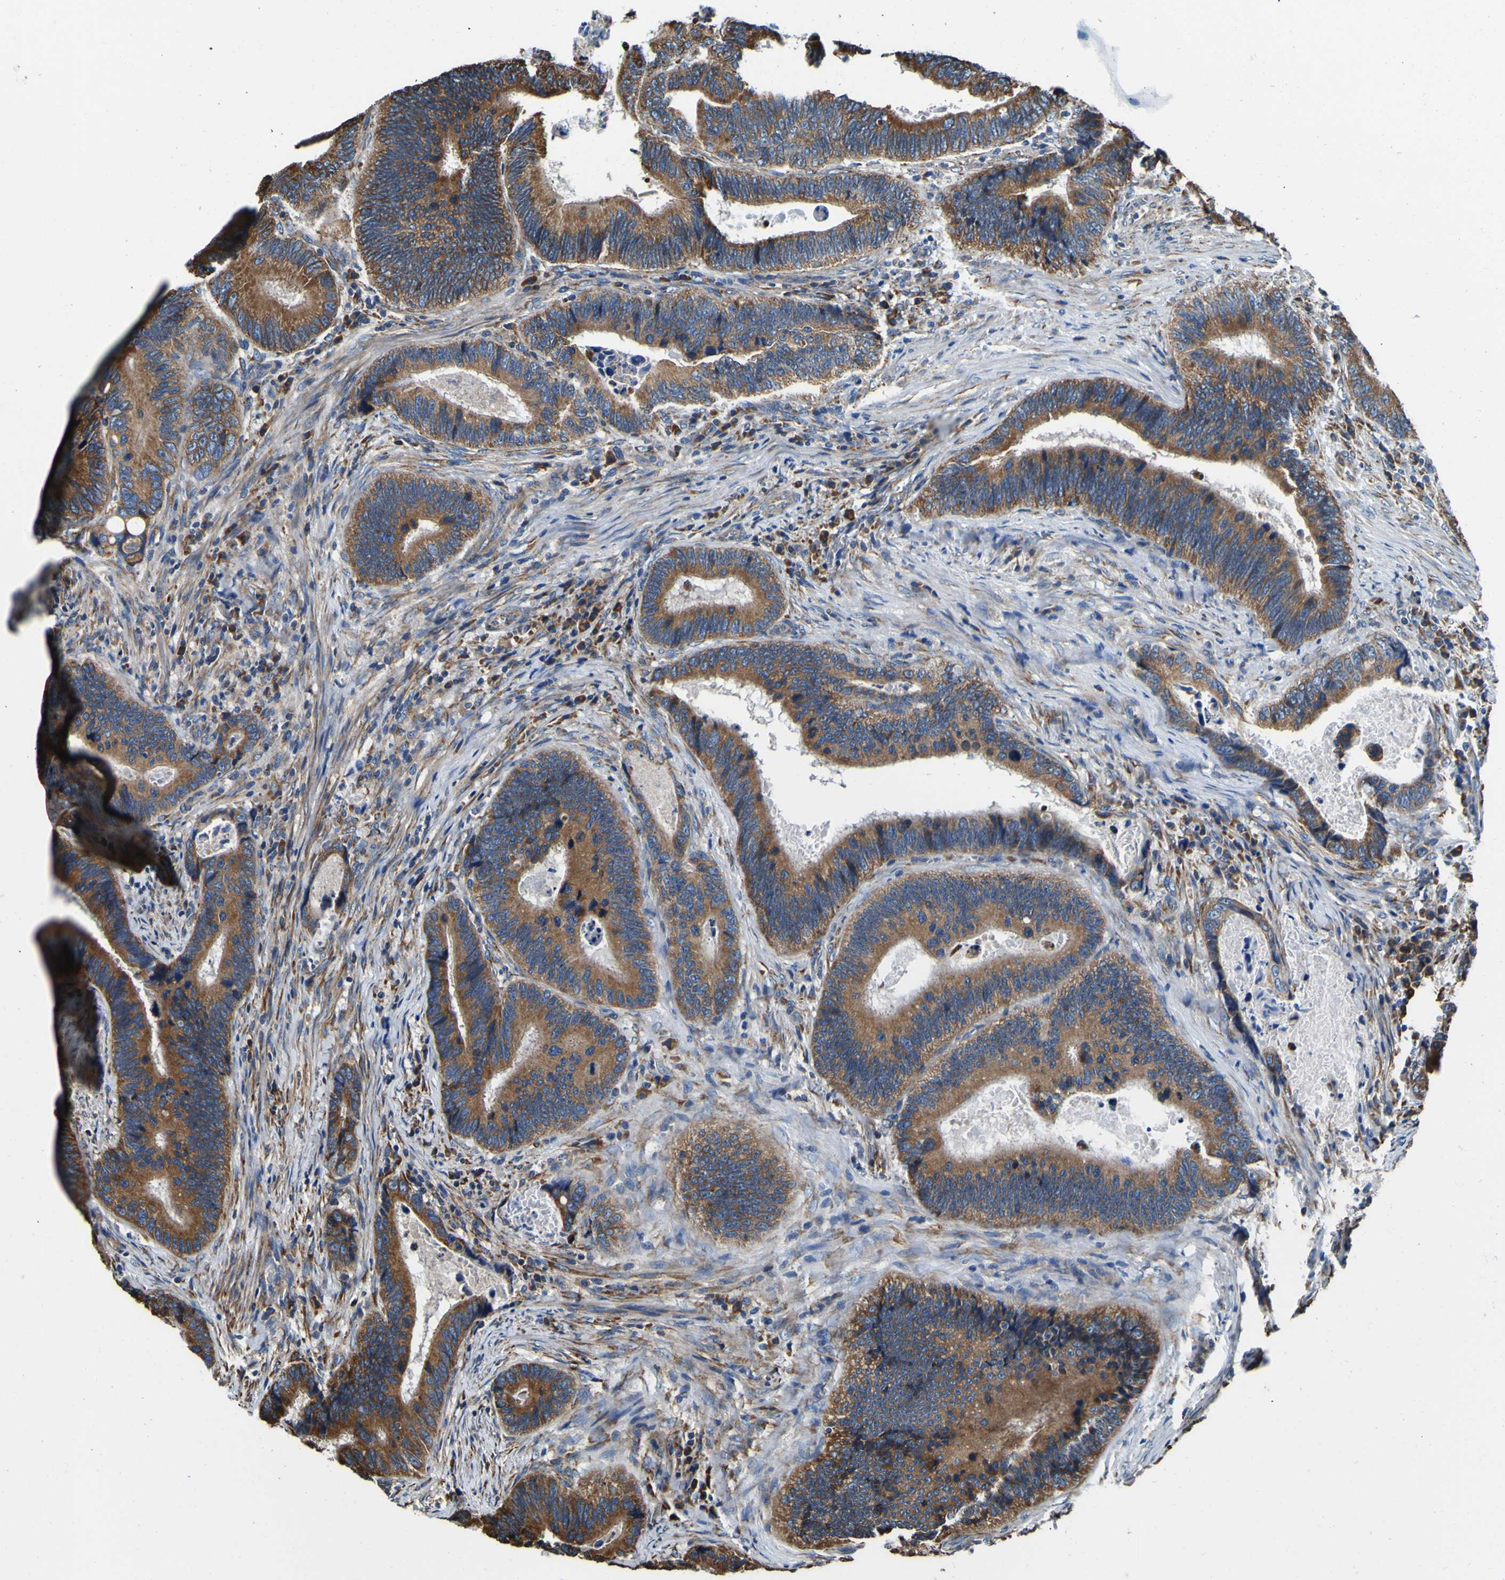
{"staining": {"intensity": "moderate", "quantity": ">75%", "location": "cytoplasmic/membranous"}, "tissue": "colorectal cancer", "cell_type": "Tumor cells", "image_type": "cancer", "snomed": [{"axis": "morphology", "description": "Inflammation, NOS"}, {"axis": "morphology", "description": "Adenocarcinoma, NOS"}, {"axis": "topography", "description": "Colon"}], "caption": "Immunohistochemical staining of colorectal cancer (adenocarcinoma) demonstrates medium levels of moderate cytoplasmic/membranous protein positivity in approximately >75% of tumor cells.", "gene": "INPP5A", "patient": {"sex": "male", "age": 72}}